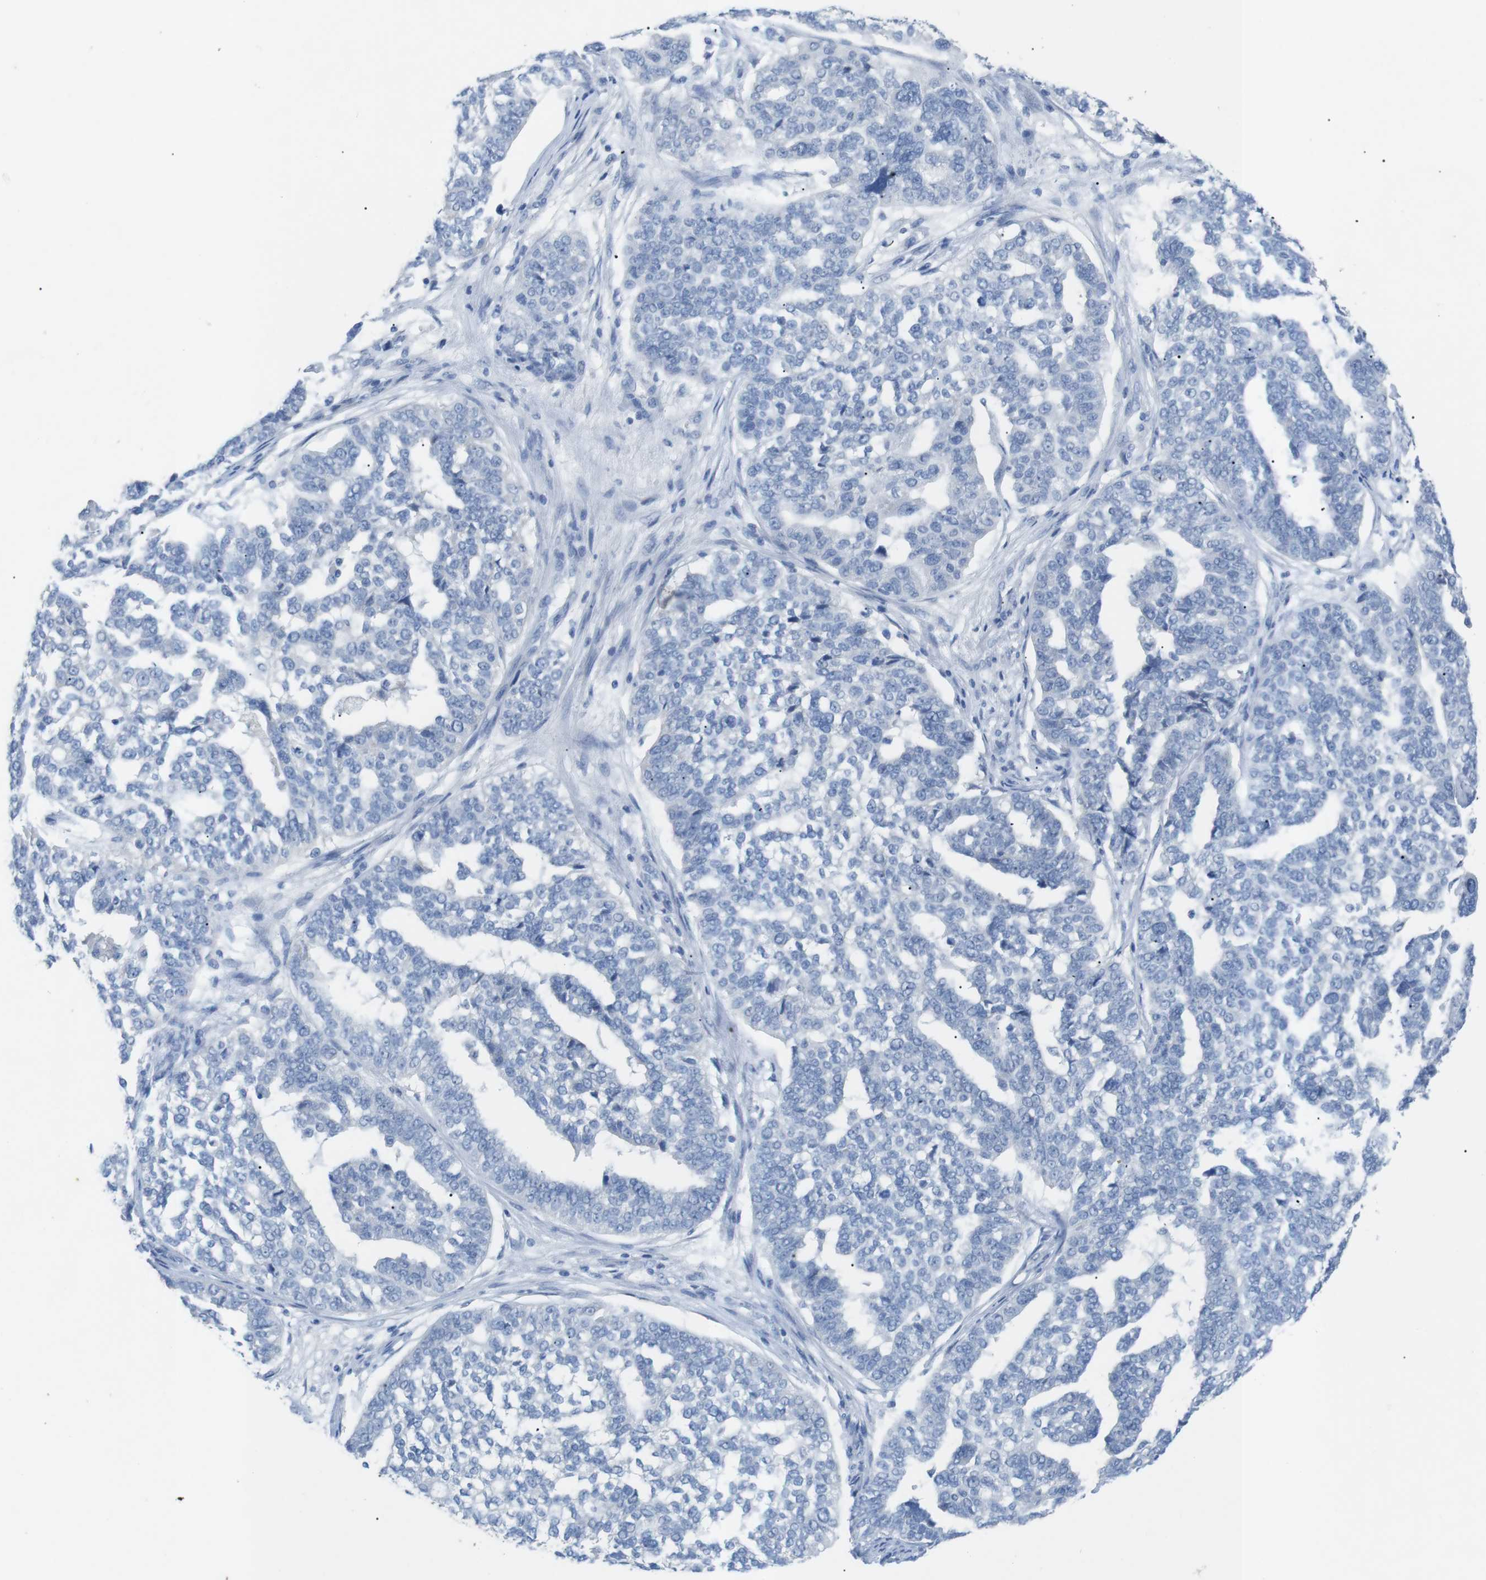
{"staining": {"intensity": "negative", "quantity": "none", "location": "none"}, "tissue": "ovarian cancer", "cell_type": "Tumor cells", "image_type": "cancer", "snomed": [{"axis": "morphology", "description": "Cystadenocarcinoma, serous, NOS"}, {"axis": "topography", "description": "Ovary"}], "caption": "Tumor cells are negative for protein expression in human ovarian cancer (serous cystadenocarcinoma). Brightfield microscopy of immunohistochemistry (IHC) stained with DAB (brown) and hematoxylin (blue), captured at high magnification.", "gene": "SALL4", "patient": {"sex": "female", "age": 59}}